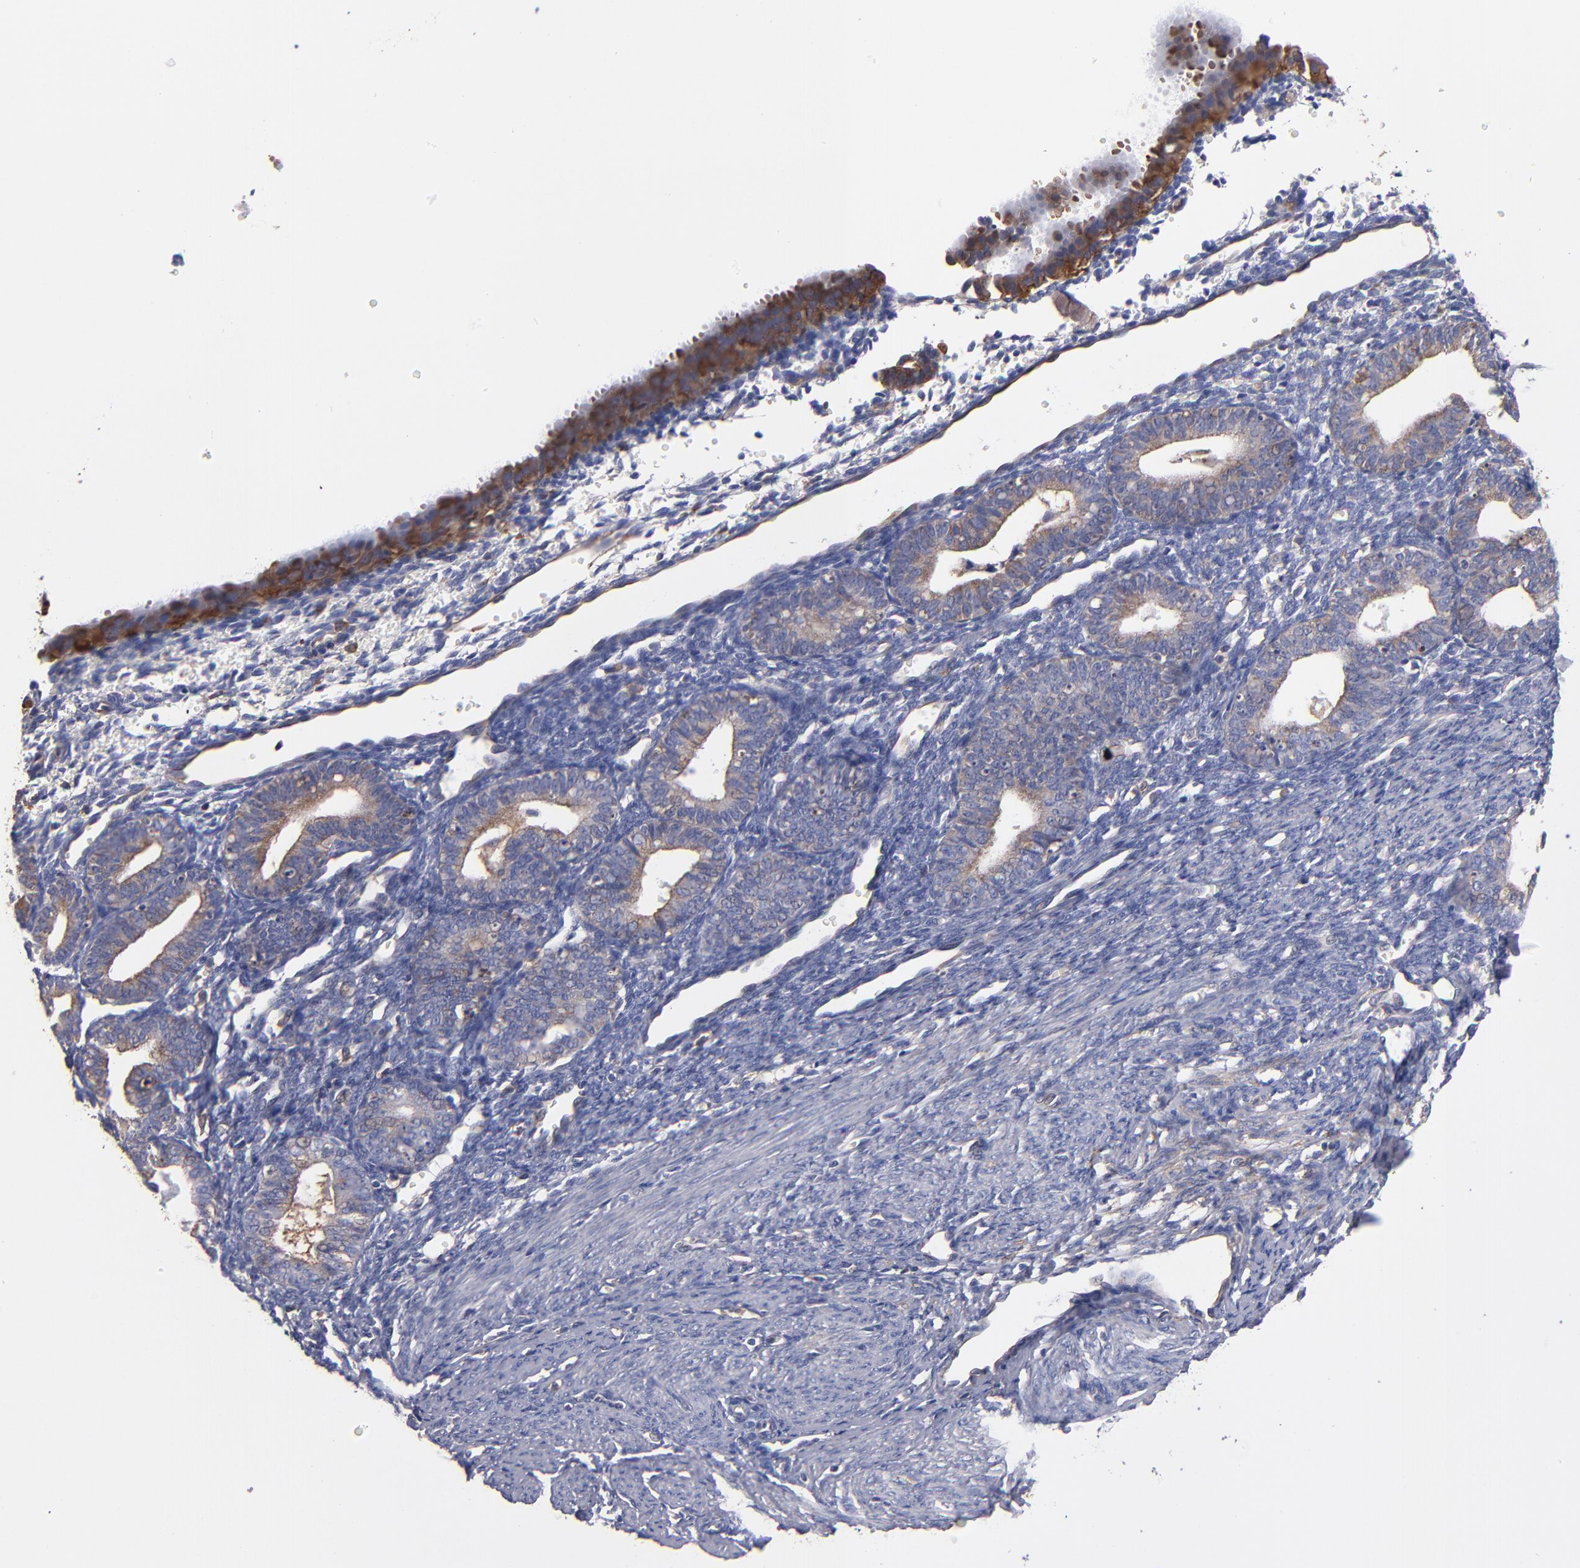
{"staining": {"intensity": "negative", "quantity": "none", "location": "none"}, "tissue": "endometrium", "cell_type": "Cells in endometrial stroma", "image_type": "normal", "snomed": [{"axis": "morphology", "description": "Normal tissue, NOS"}, {"axis": "topography", "description": "Endometrium"}], "caption": "Immunohistochemical staining of normal endometrium exhibits no significant positivity in cells in endometrial stroma. Brightfield microscopy of immunohistochemistry (IHC) stained with DAB (brown) and hematoxylin (blue), captured at high magnification.", "gene": "MVP", "patient": {"sex": "female", "age": 61}}